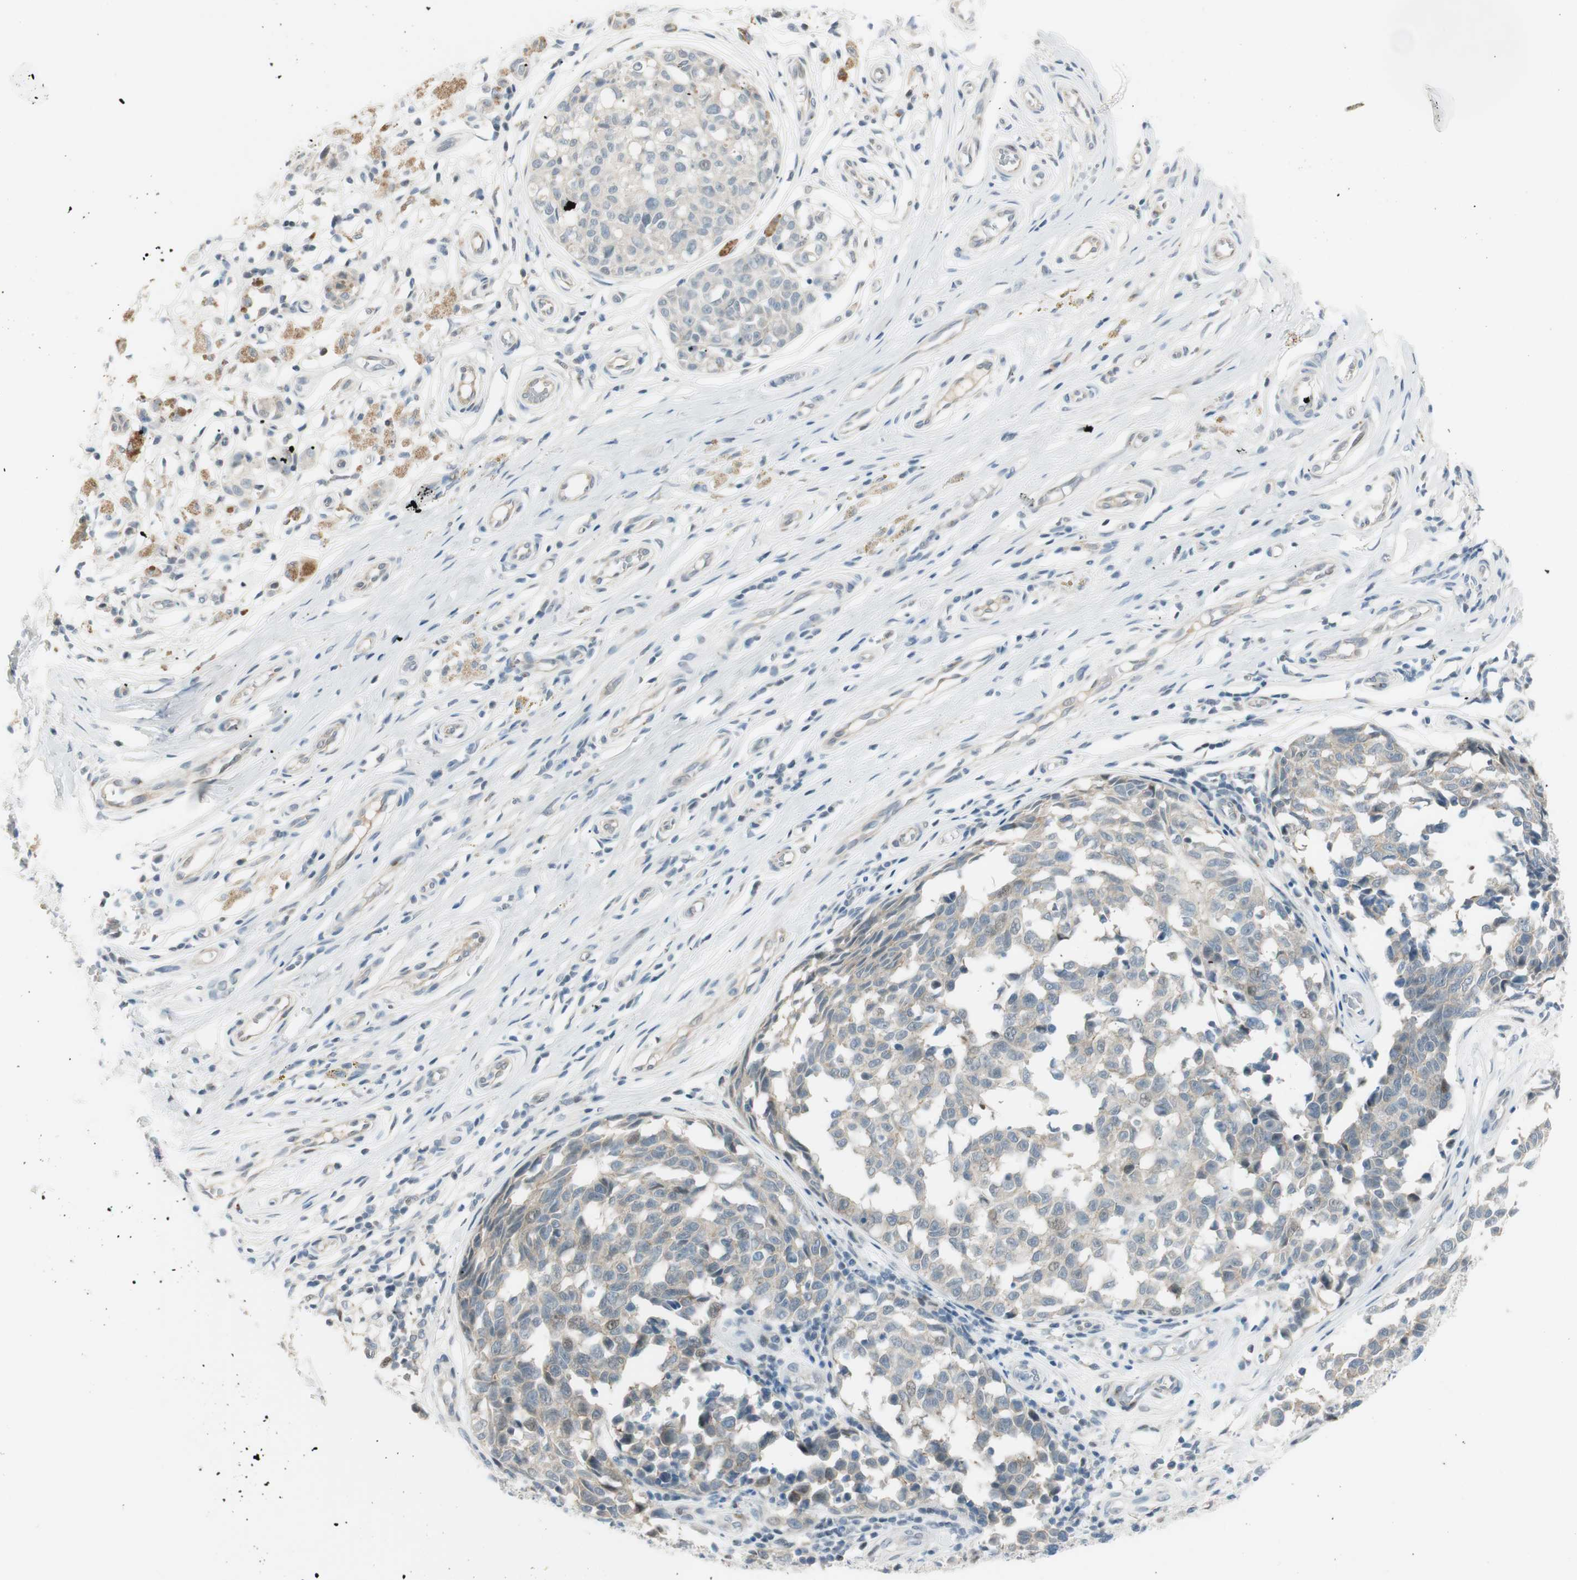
{"staining": {"intensity": "negative", "quantity": "none", "location": "none"}, "tissue": "melanoma", "cell_type": "Tumor cells", "image_type": "cancer", "snomed": [{"axis": "morphology", "description": "Malignant melanoma, NOS"}, {"axis": "topography", "description": "Skin"}], "caption": "IHC of human melanoma displays no expression in tumor cells.", "gene": "B4GALNT1", "patient": {"sex": "female", "age": 64}}